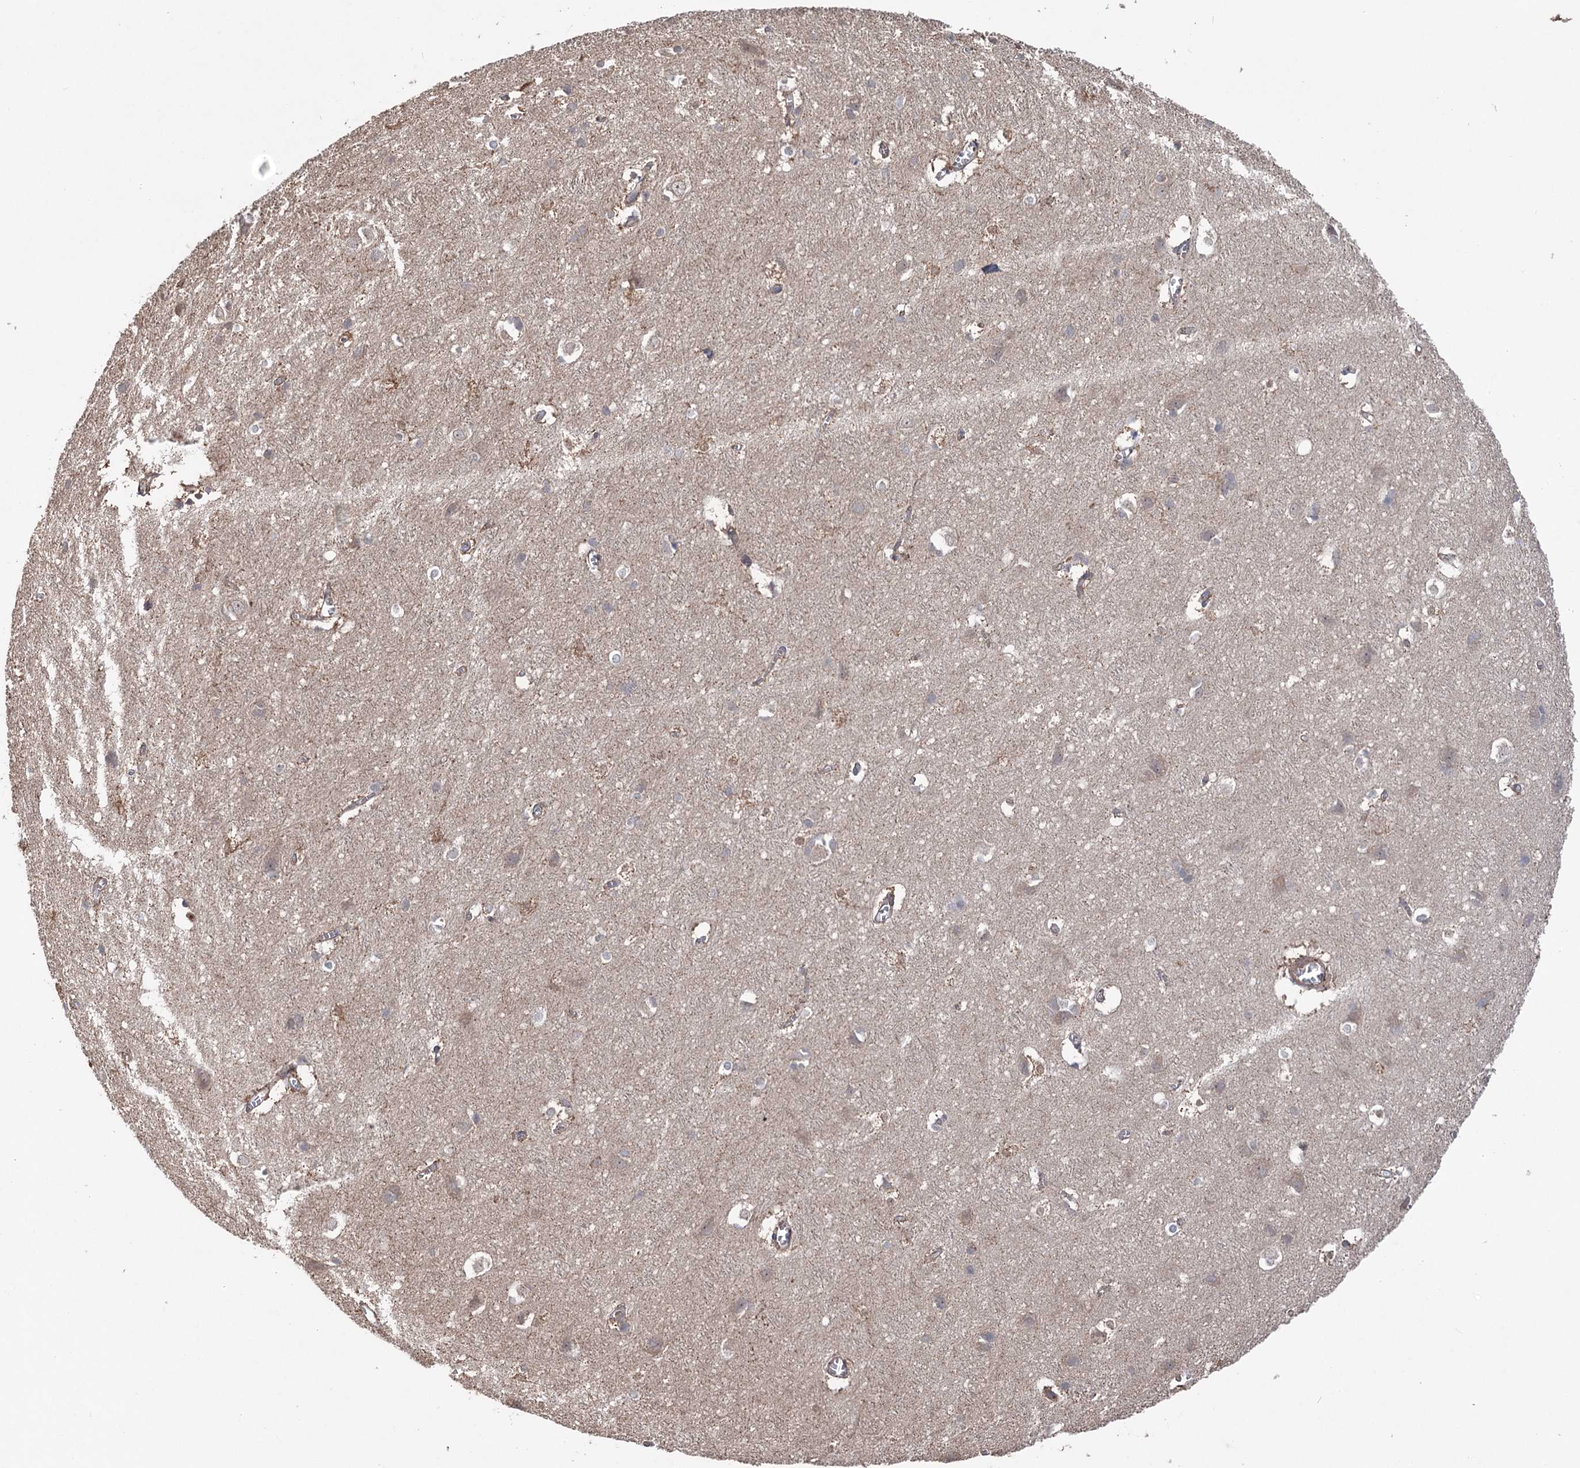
{"staining": {"intensity": "weak", "quantity": ">75%", "location": "cytoplasmic/membranous"}, "tissue": "cerebral cortex", "cell_type": "Endothelial cells", "image_type": "normal", "snomed": [{"axis": "morphology", "description": "Normal tissue, NOS"}, {"axis": "topography", "description": "Cerebral cortex"}], "caption": "Endothelial cells demonstrate low levels of weak cytoplasmic/membranous positivity in about >75% of cells in normal human cerebral cortex. (brown staining indicates protein expression, while blue staining denotes nuclei).", "gene": "LARS2", "patient": {"sex": "male", "age": 54}}